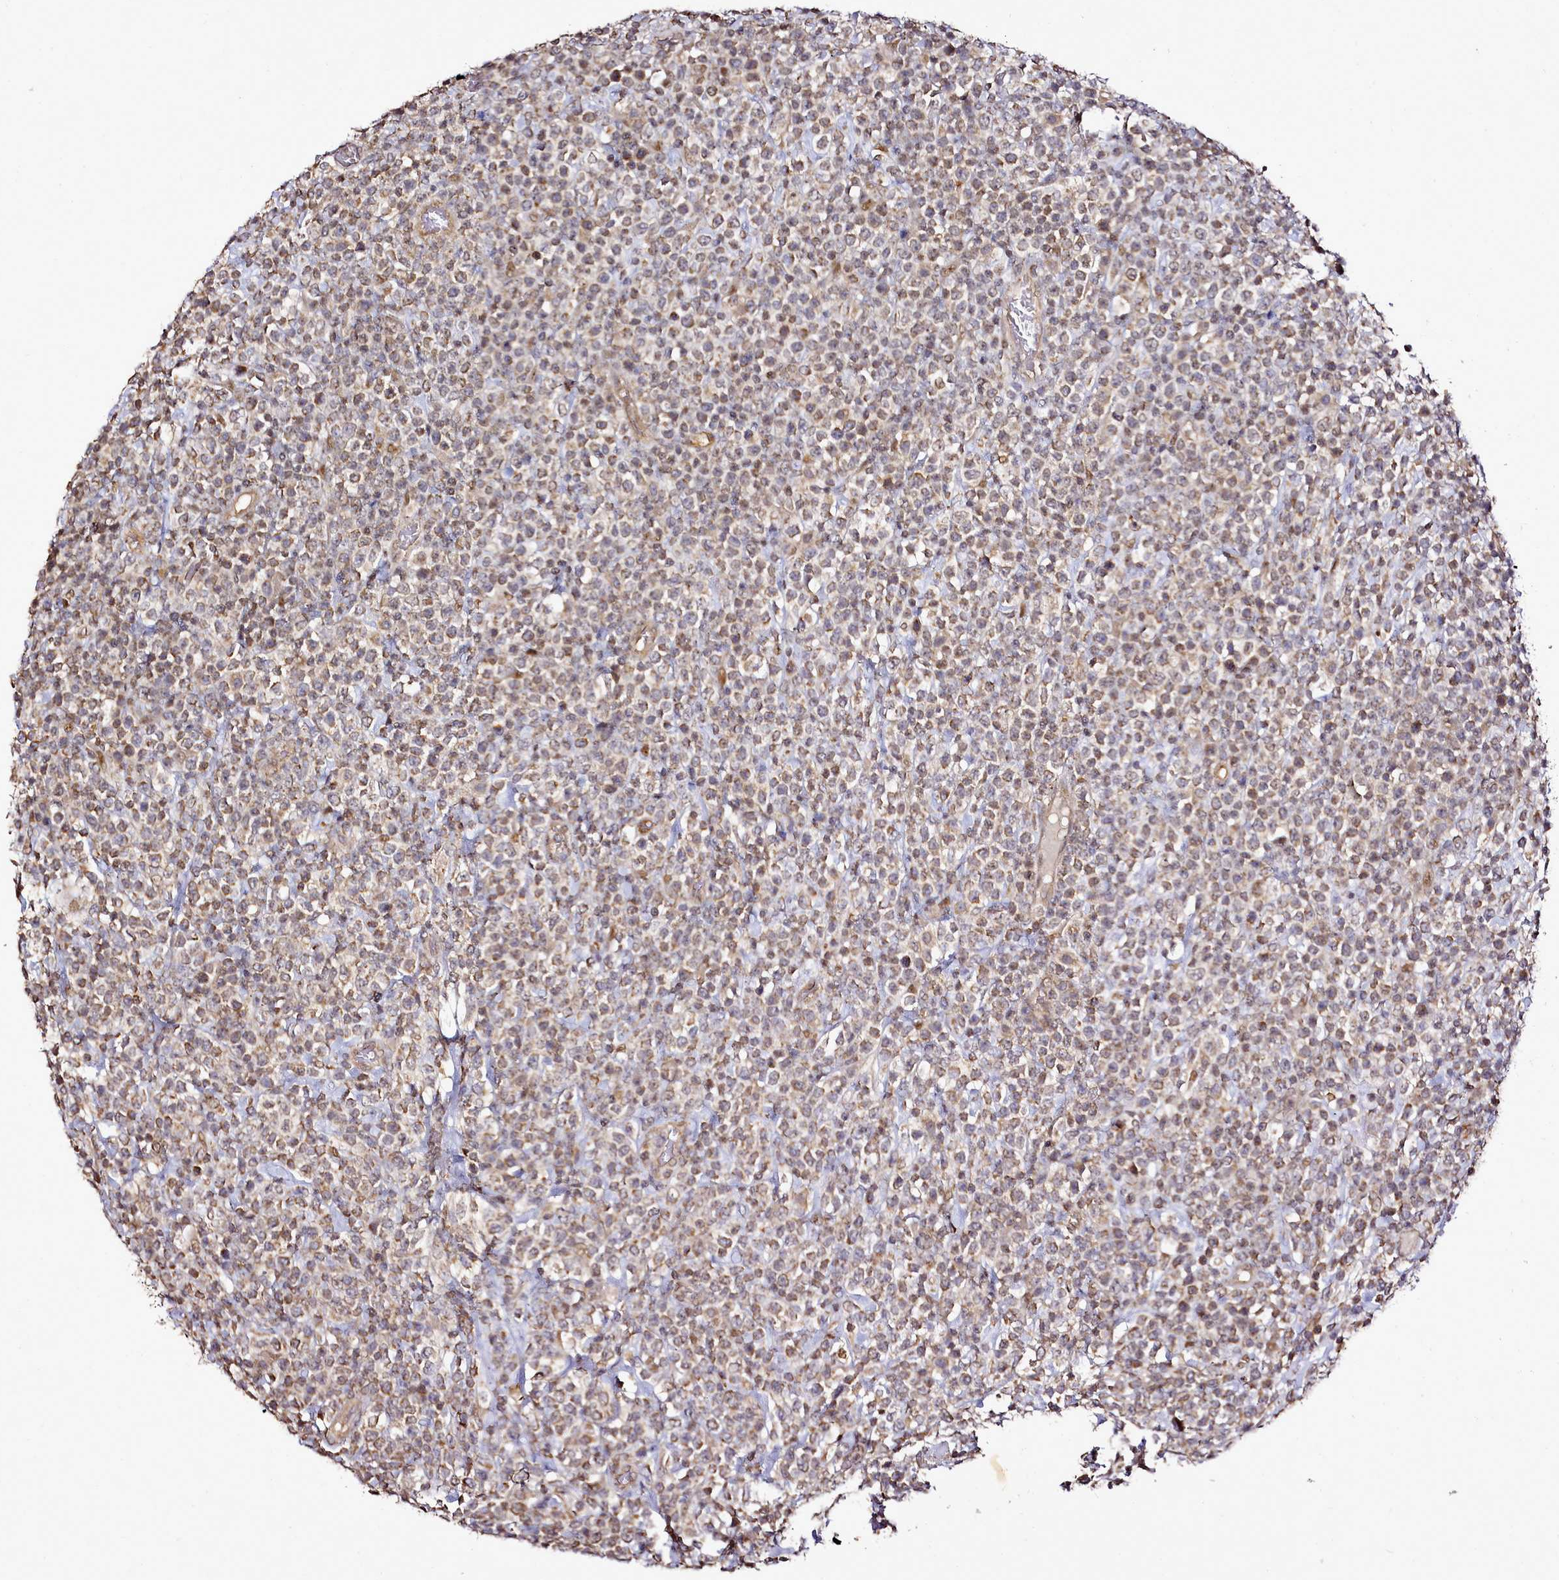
{"staining": {"intensity": "moderate", "quantity": "25%-75%", "location": "cytoplasmic/membranous,nuclear"}, "tissue": "lymphoma", "cell_type": "Tumor cells", "image_type": "cancer", "snomed": [{"axis": "morphology", "description": "Malignant lymphoma, non-Hodgkin's type, High grade"}, {"axis": "topography", "description": "Colon"}], "caption": "A photomicrograph of human high-grade malignant lymphoma, non-Hodgkin's type stained for a protein demonstrates moderate cytoplasmic/membranous and nuclear brown staining in tumor cells.", "gene": "EDIL3", "patient": {"sex": "female", "age": 53}}